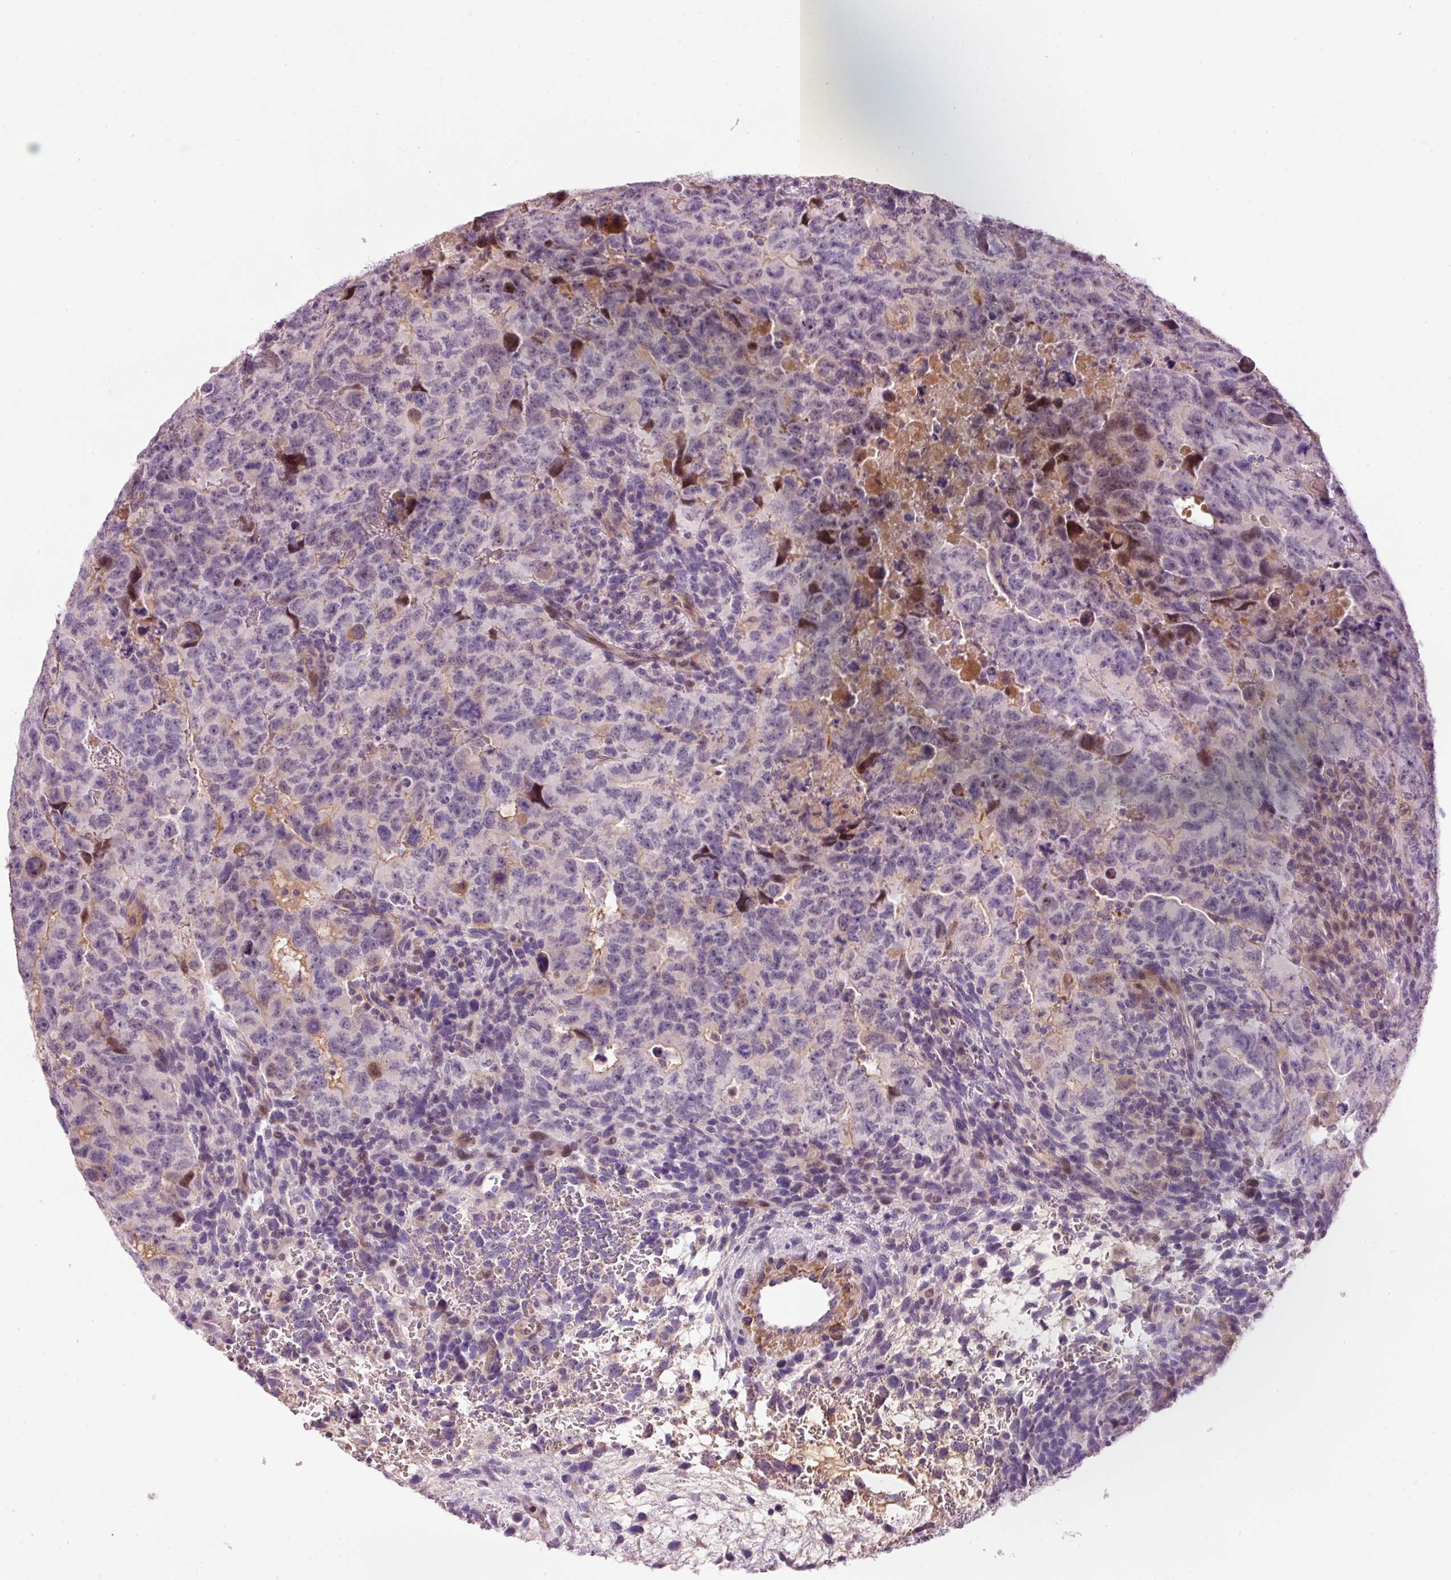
{"staining": {"intensity": "moderate", "quantity": "<25%", "location": "cytoplasmic/membranous,nuclear"}, "tissue": "testis cancer", "cell_type": "Tumor cells", "image_type": "cancer", "snomed": [{"axis": "morphology", "description": "Carcinoma, Embryonal, NOS"}, {"axis": "topography", "description": "Testis"}], "caption": "Protein expression analysis of human testis embryonal carcinoma reveals moderate cytoplasmic/membranous and nuclear expression in about <25% of tumor cells.", "gene": "HNF1A", "patient": {"sex": "male", "age": 24}}